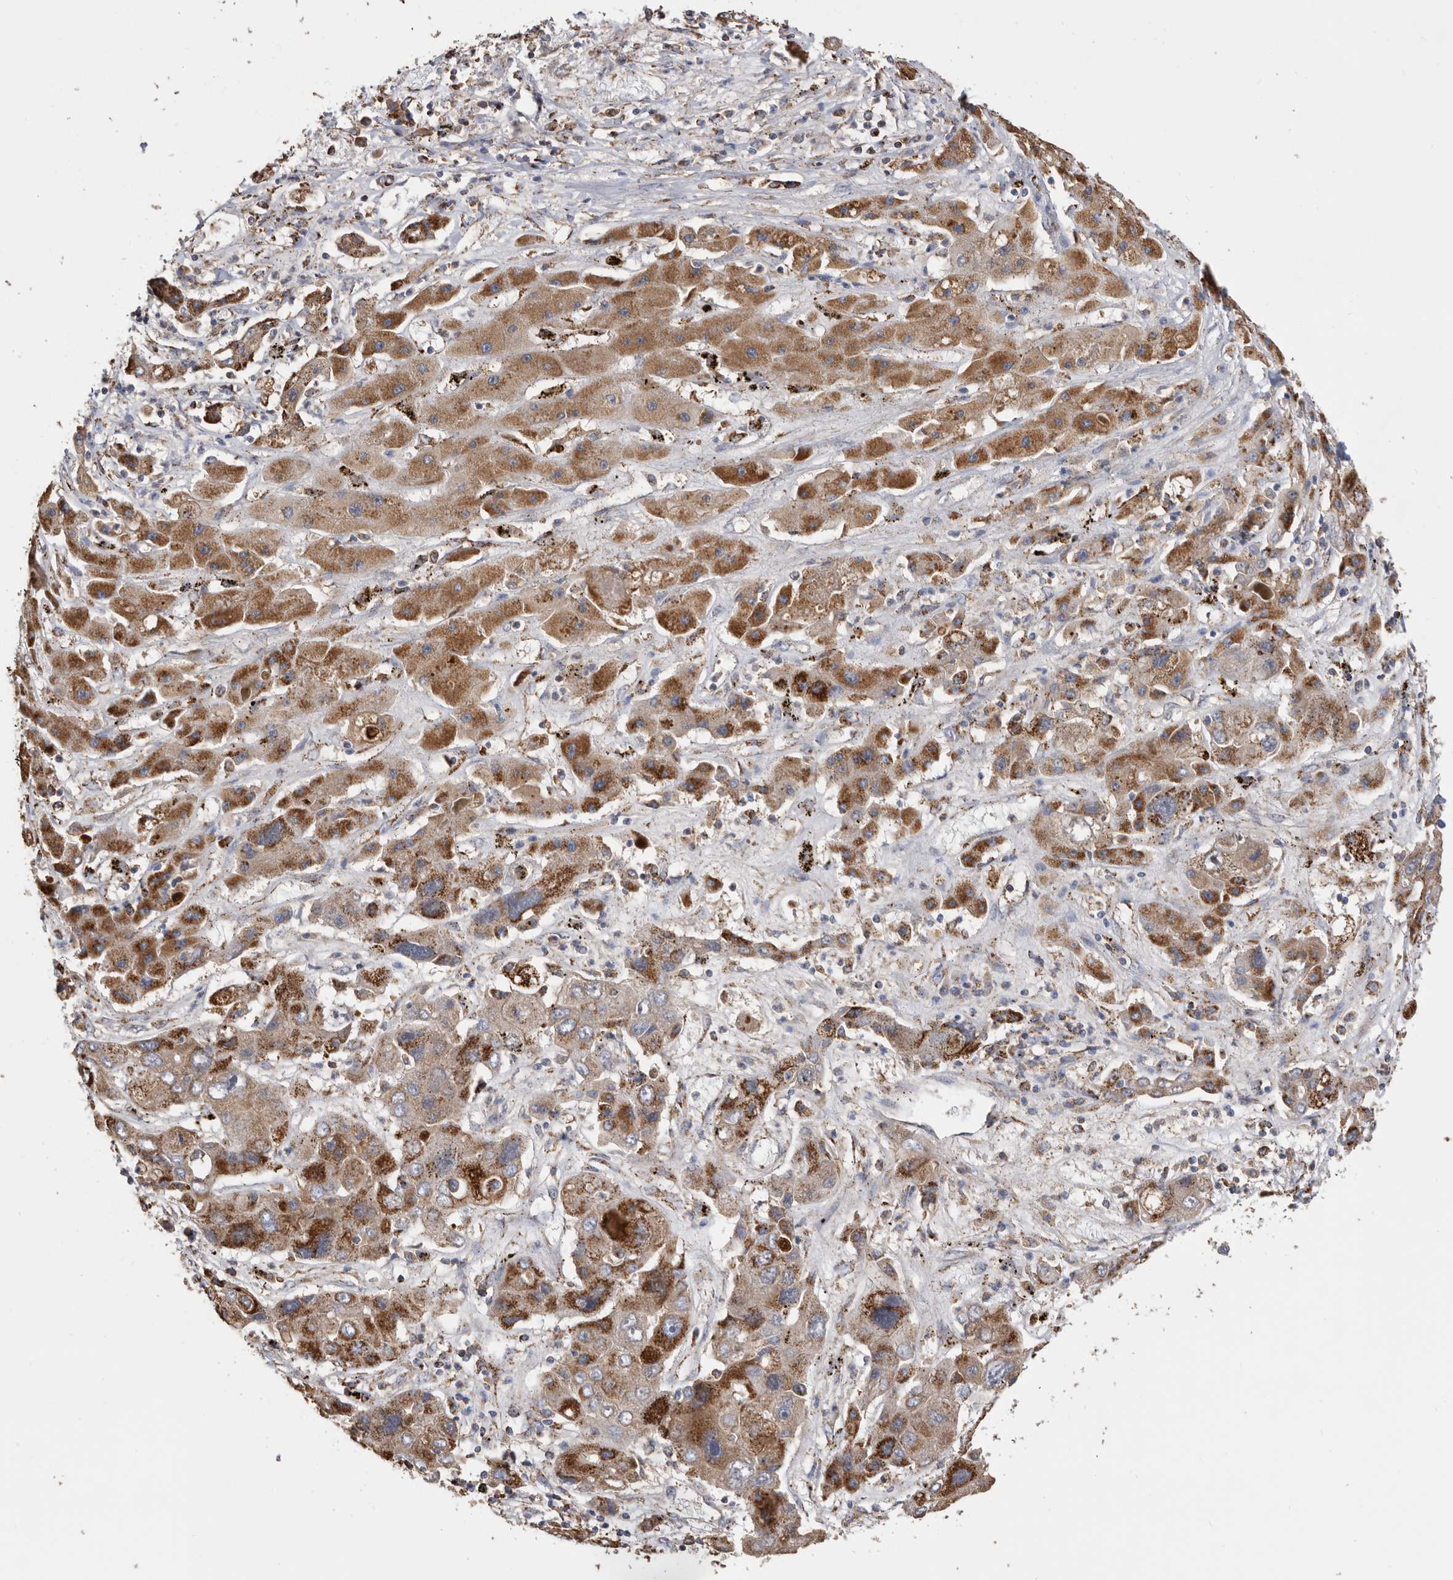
{"staining": {"intensity": "strong", "quantity": ">75%", "location": "cytoplasmic/membranous"}, "tissue": "liver cancer", "cell_type": "Tumor cells", "image_type": "cancer", "snomed": [{"axis": "morphology", "description": "Cholangiocarcinoma"}, {"axis": "topography", "description": "Liver"}], "caption": "Immunohistochemistry staining of liver cancer (cholangiocarcinoma), which exhibits high levels of strong cytoplasmic/membranous expression in approximately >75% of tumor cells indicating strong cytoplasmic/membranous protein positivity. The staining was performed using DAB (brown) for protein detection and nuclei were counterstained in hematoxylin (blue).", "gene": "WFDC1", "patient": {"sex": "male", "age": 67}}